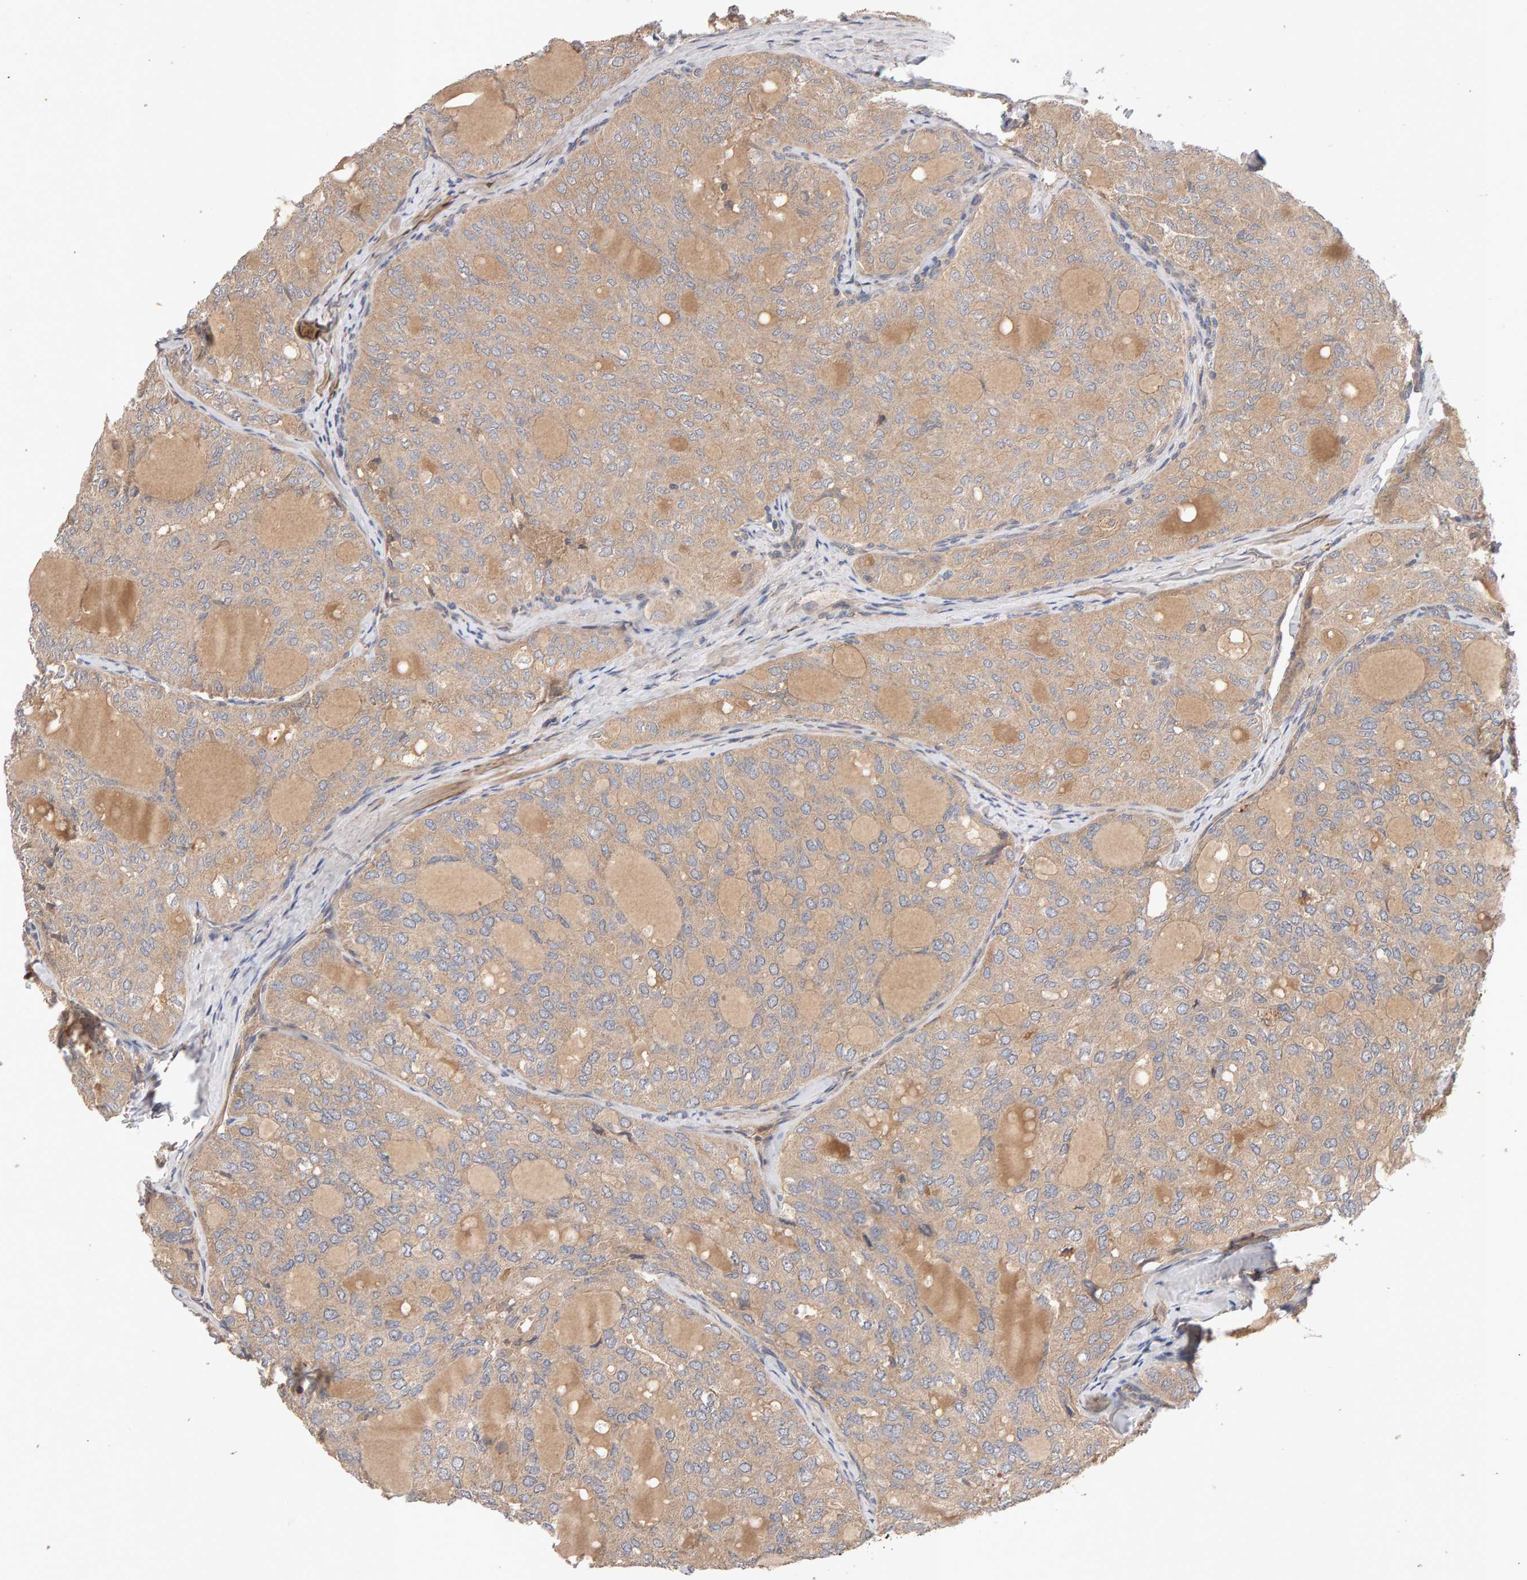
{"staining": {"intensity": "weak", "quantity": ">75%", "location": "cytoplasmic/membranous"}, "tissue": "thyroid cancer", "cell_type": "Tumor cells", "image_type": "cancer", "snomed": [{"axis": "morphology", "description": "Follicular adenoma carcinoma, NOS"}, {"axis": "topography", "description": "Thyroid gland"}], "caption": "Immunohistochemistry staining of thyroid follicular adenoma carcinoma, which reveals low levels of weak cytoplasmic/membranous staining in approximately >75% of tumor cells indicating weak cytoplasmic/membranous protein expression. The staining was performed using DAB (brown) for protein detection and nuclei were counterstained in hematoxylin (blue).", "gene": "RNF19A", "patient": {"sex": "male", "age": 75}}